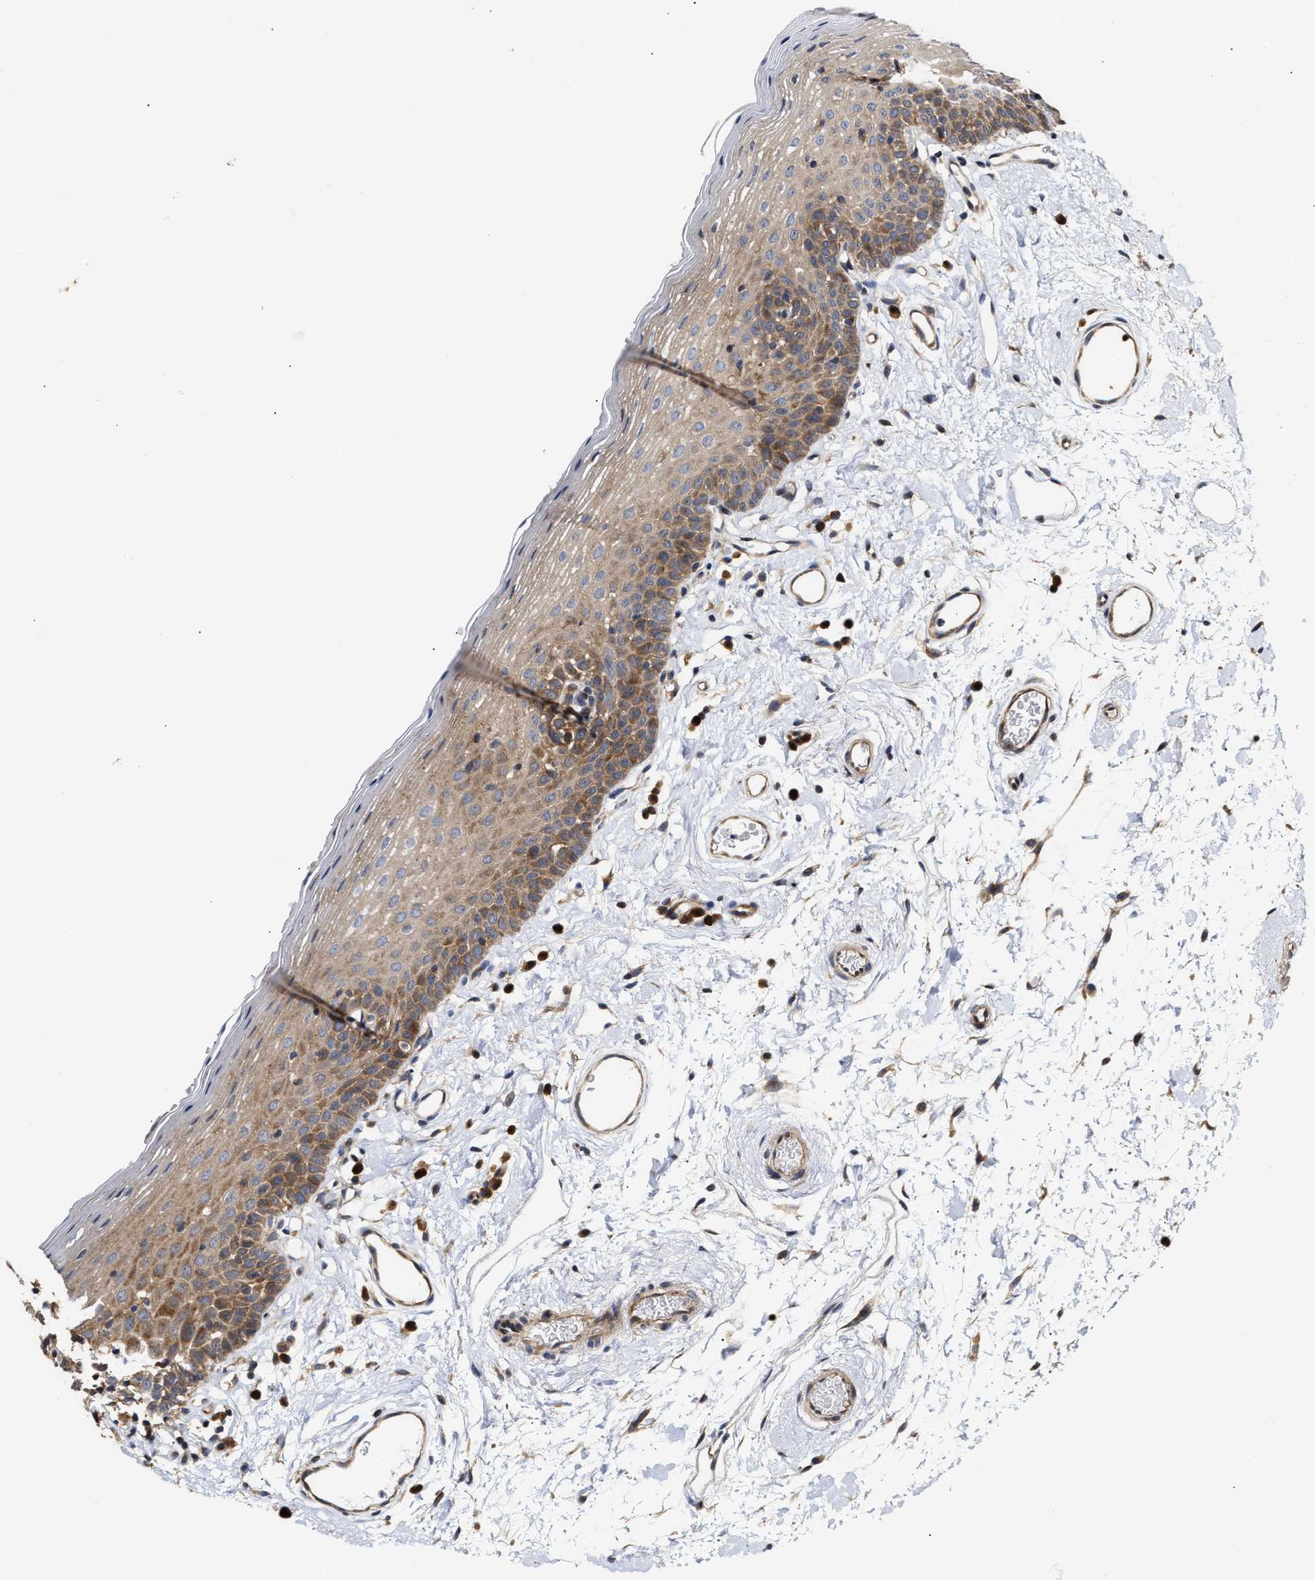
{"staining": {"intensity": "strong", "quantity": "25%-75%", "location": "cytoplasmic/membranous"}, "tissue": "oral mucosa", "cell_type": "Squamous epithelial cells", "image_type": "normal", "snomed": [{"axis": "morphology", "description": "Normal tissue, NOS"}, {"axis": "topography", "description": "Oral tissue"}], "caption": "A micrograph of human oral mucosa stained for a protein shows strong cytoplasmic/membranous brown staining in squamous epithelial cells.", "gene": "CLIP2", "patient": {"sex": "male", "age": 66}}